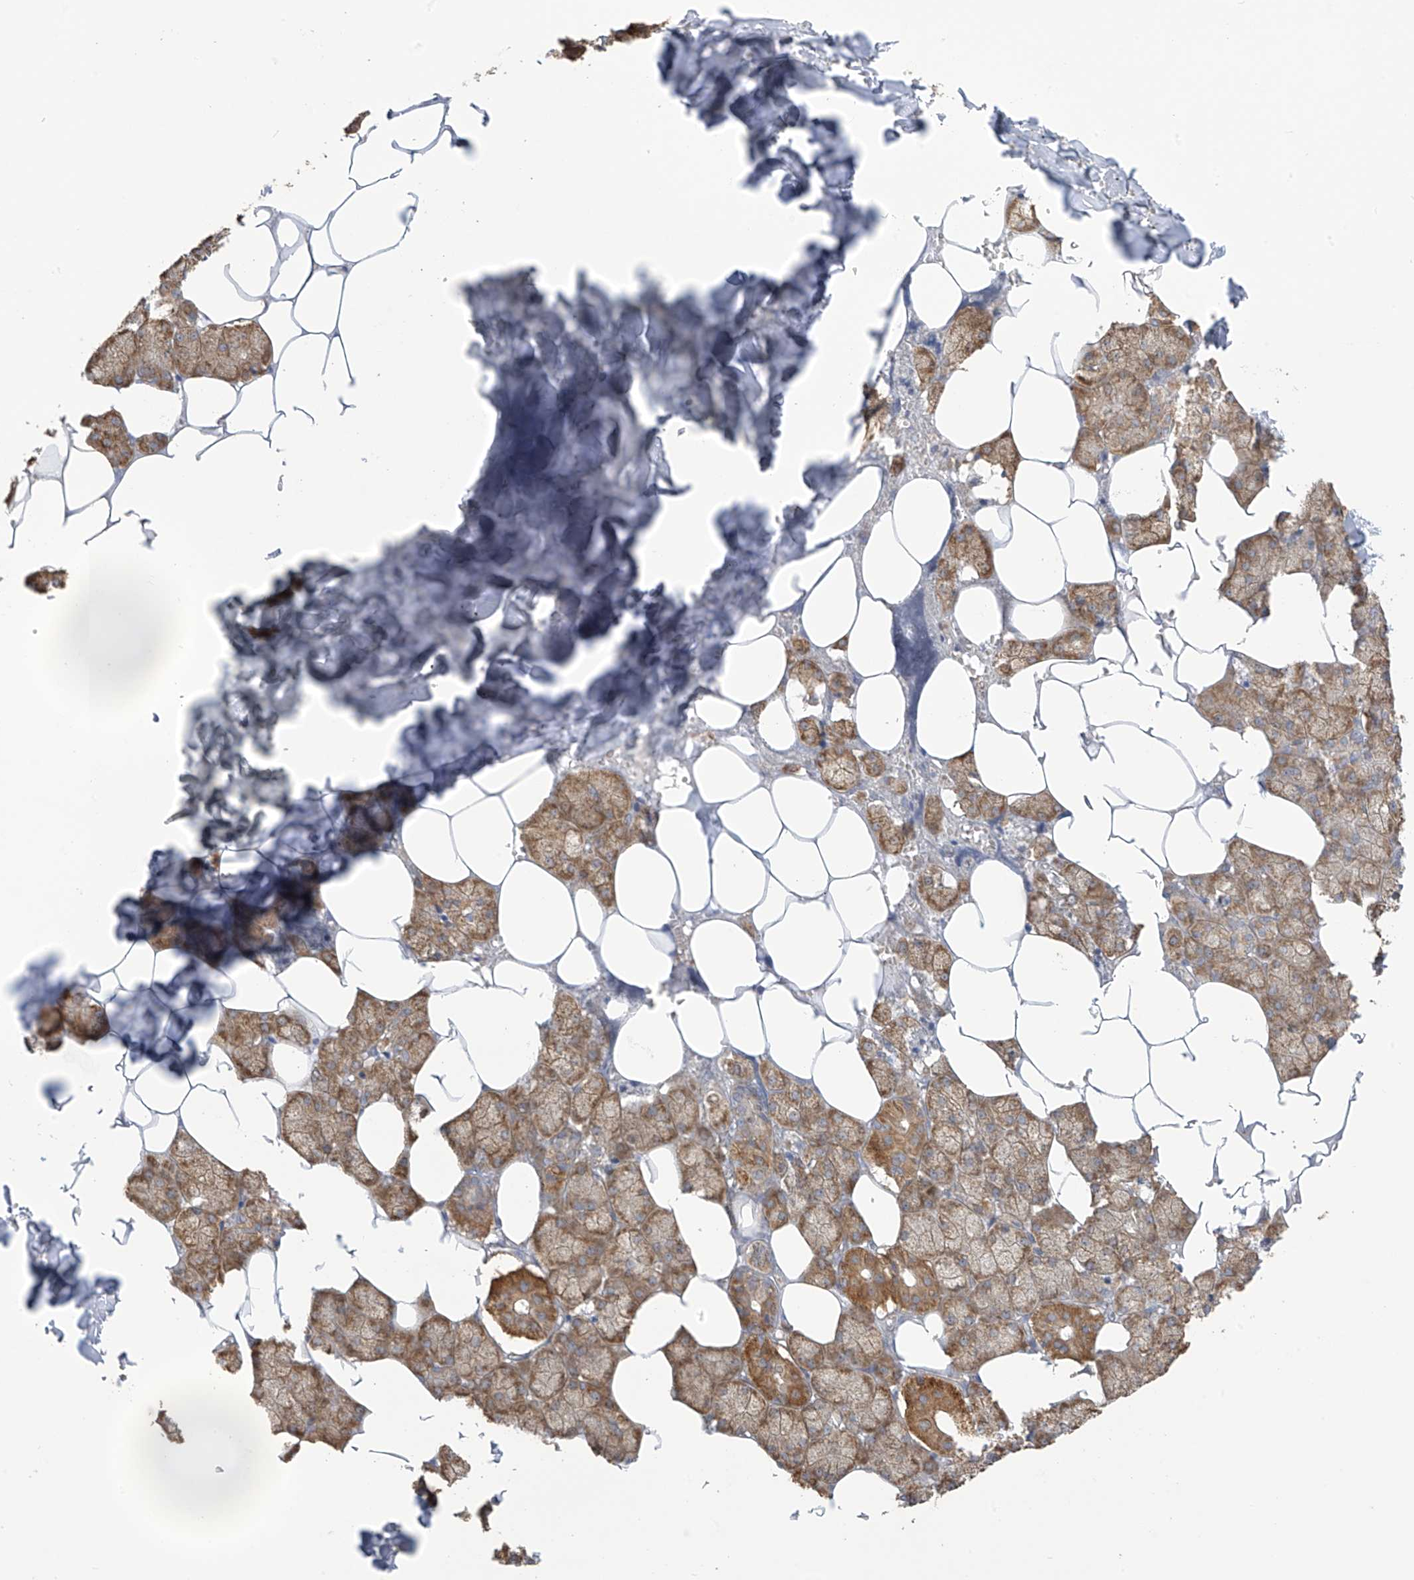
{"staining": {"intensity": "strong", "quantity": ">75%", "location": "cytoplasmic/membranous"}, "tissue": "salivary gland", "cell_type": "Glandular cells", "image_type": "normal", "snomed": [{"axis": "morphology", "description": "Normal tissue, NOS"}, {"axis": "topography", "description": "Salivary gland"}], "caption": "A brown stain labels strong cytoplasmic/membranous staining of a protein in glandular cells of normal human salivary gland.", "gene": "KIAA1522", "patient": {"sex": "male", "age": 62}}